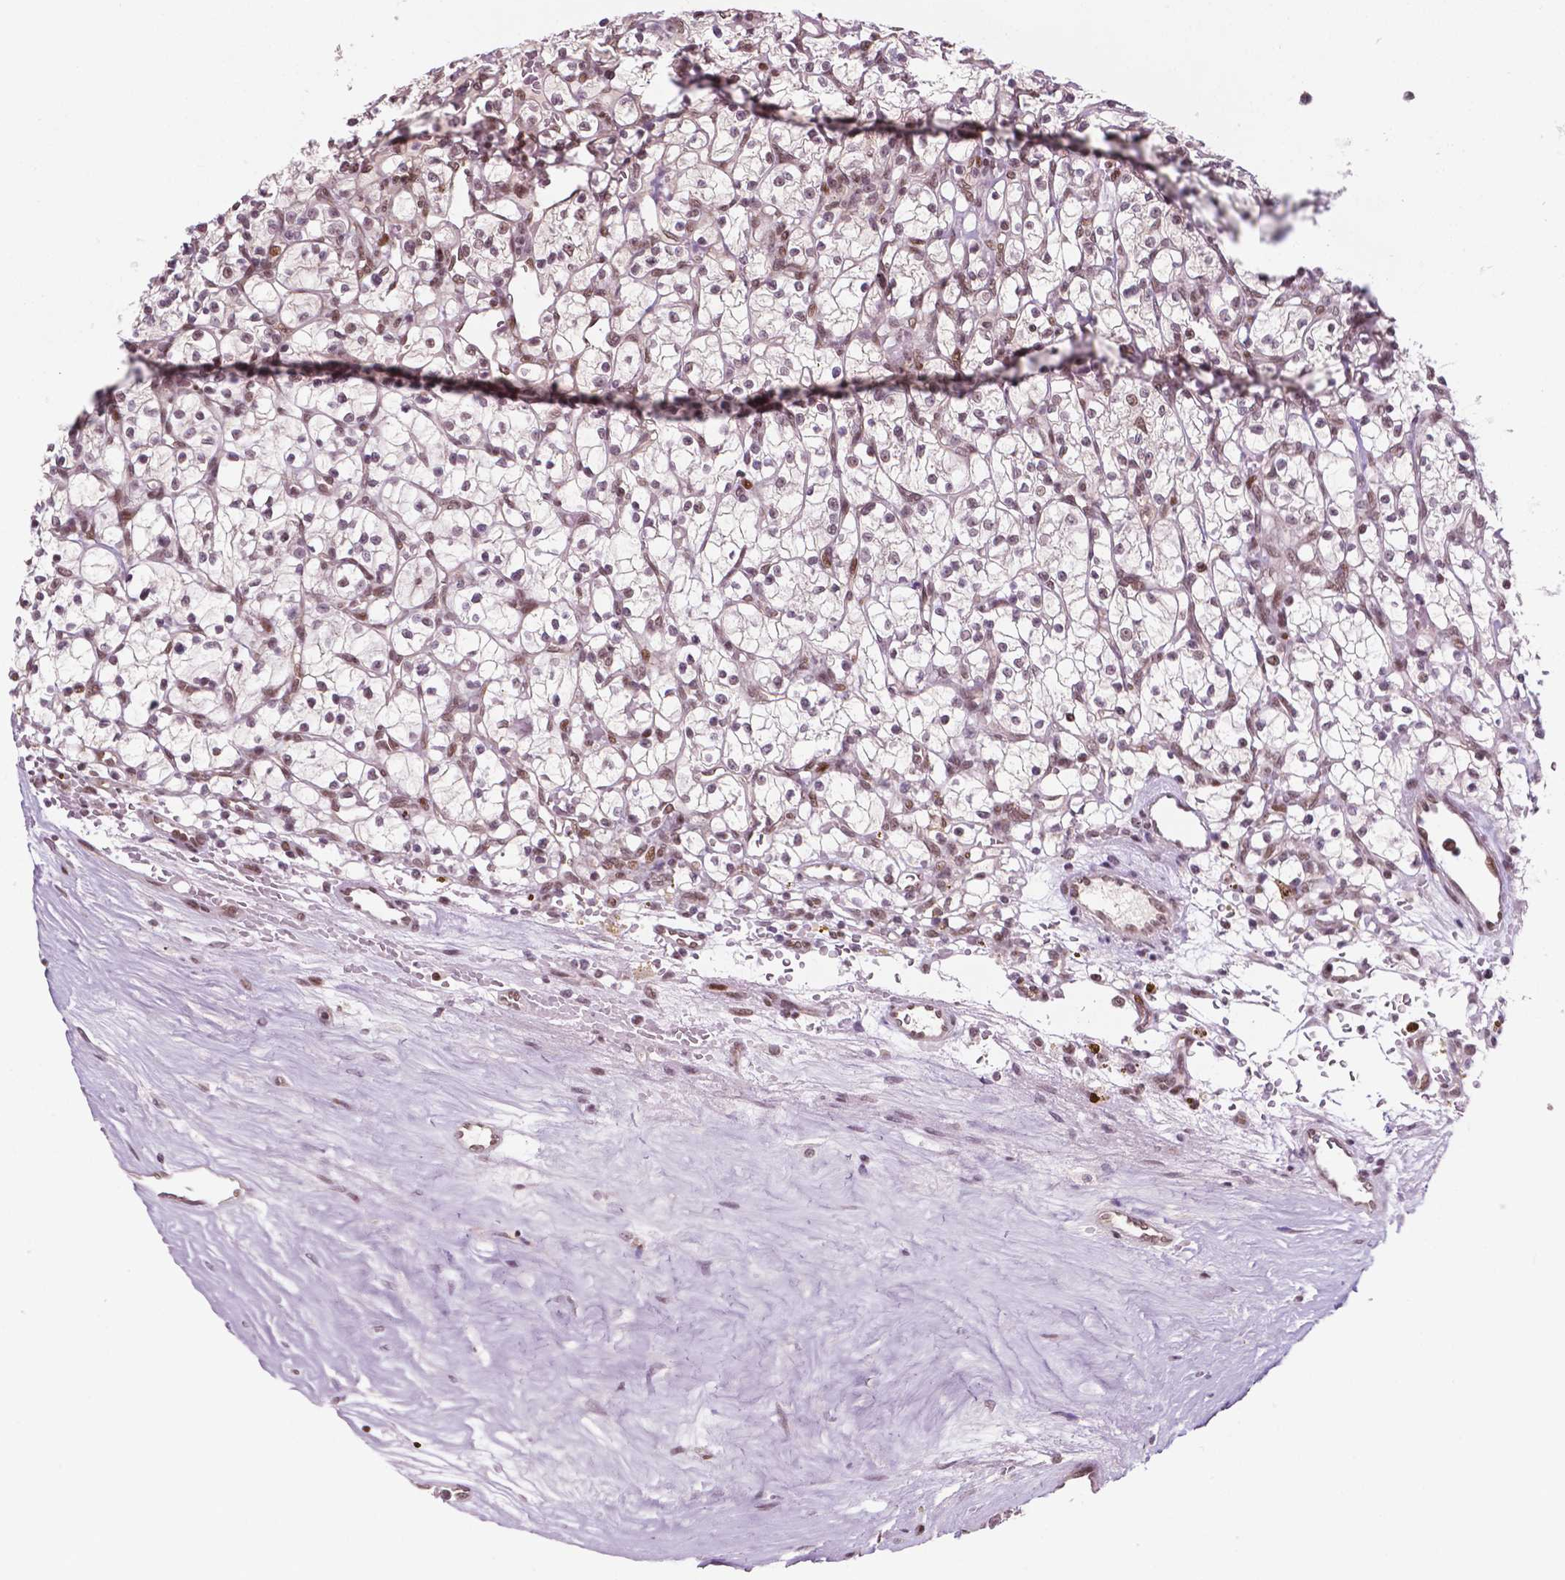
{"staining": {"intensity": "moderate", "quantity": "<25%", "location": "nuclear"}, "tissue": "renal cancer", "cell_type": "Tumor cells", "image_type": "cancer", "snomed": [{"axis": "morphology", "description": "Adenocarcinoma, NOS"}, {"axis": "topography", "description": "Kidney"}], "caption": "Human renal adenocarcinoma stained with a brown dye shows moderate nuclear positive positivity in about <25% of tumor cells.", "gene": "PER2", "patient": {"sex": "female", "age": 64}}